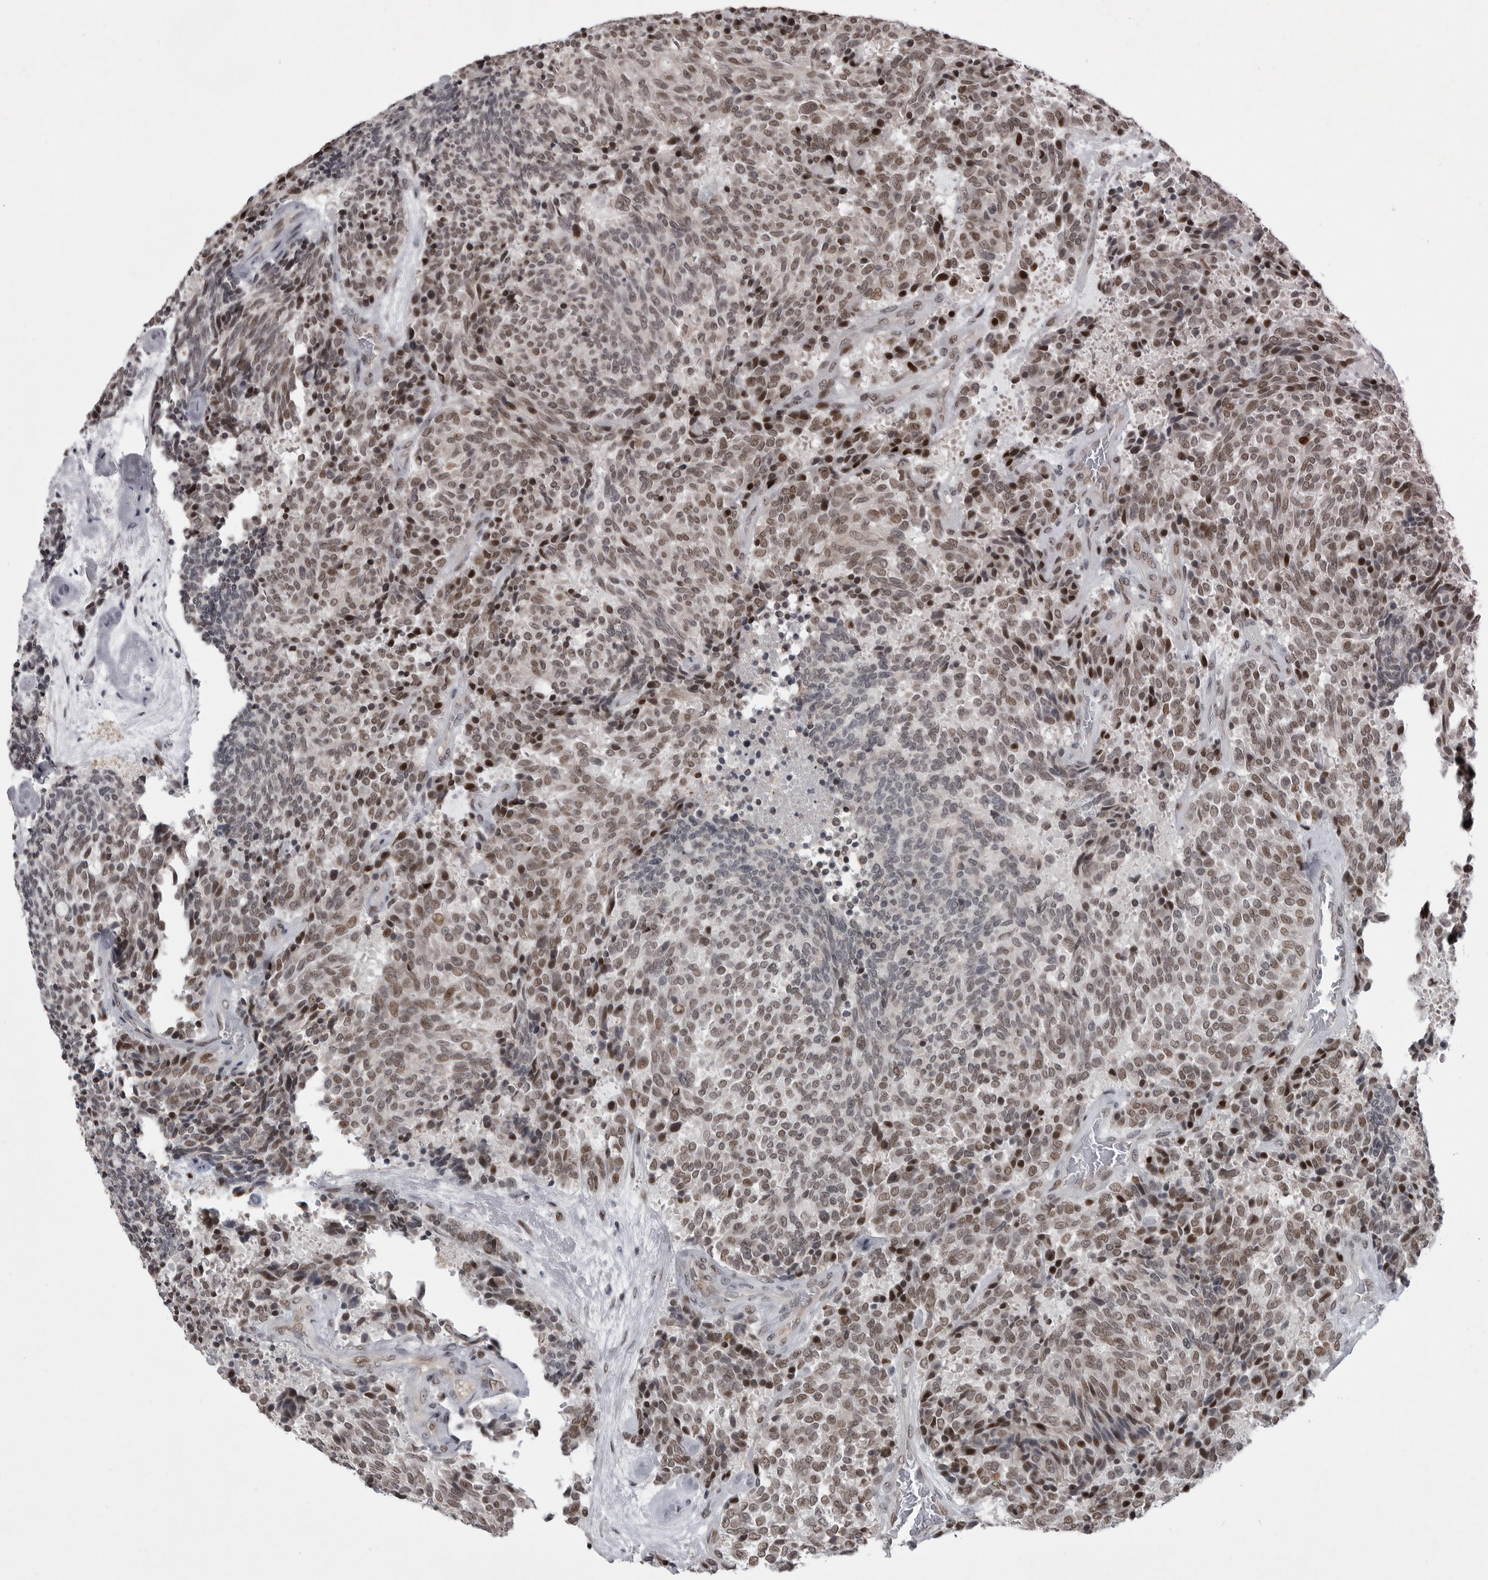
{"staining": {"intensity": "weak", "quantity": ">75%", "location": "nuclear"}, "tissue": "carcinoid", "cell_type": "Tumor cells", "image_type": "cancer", "snomed": [{"axis": "morphology", "description": "Carcinoid, malignant, NOS"}, {"axis": "topography", "description": "Pancreas"}], "caption": "Immunohistochemical staining of malignant carcinoid exhibits low levels of weak nuclear staining in approximately >75% of tumor cells.", "gene": "C8orf58", "patient": {"sex": "female", "age": 54}}